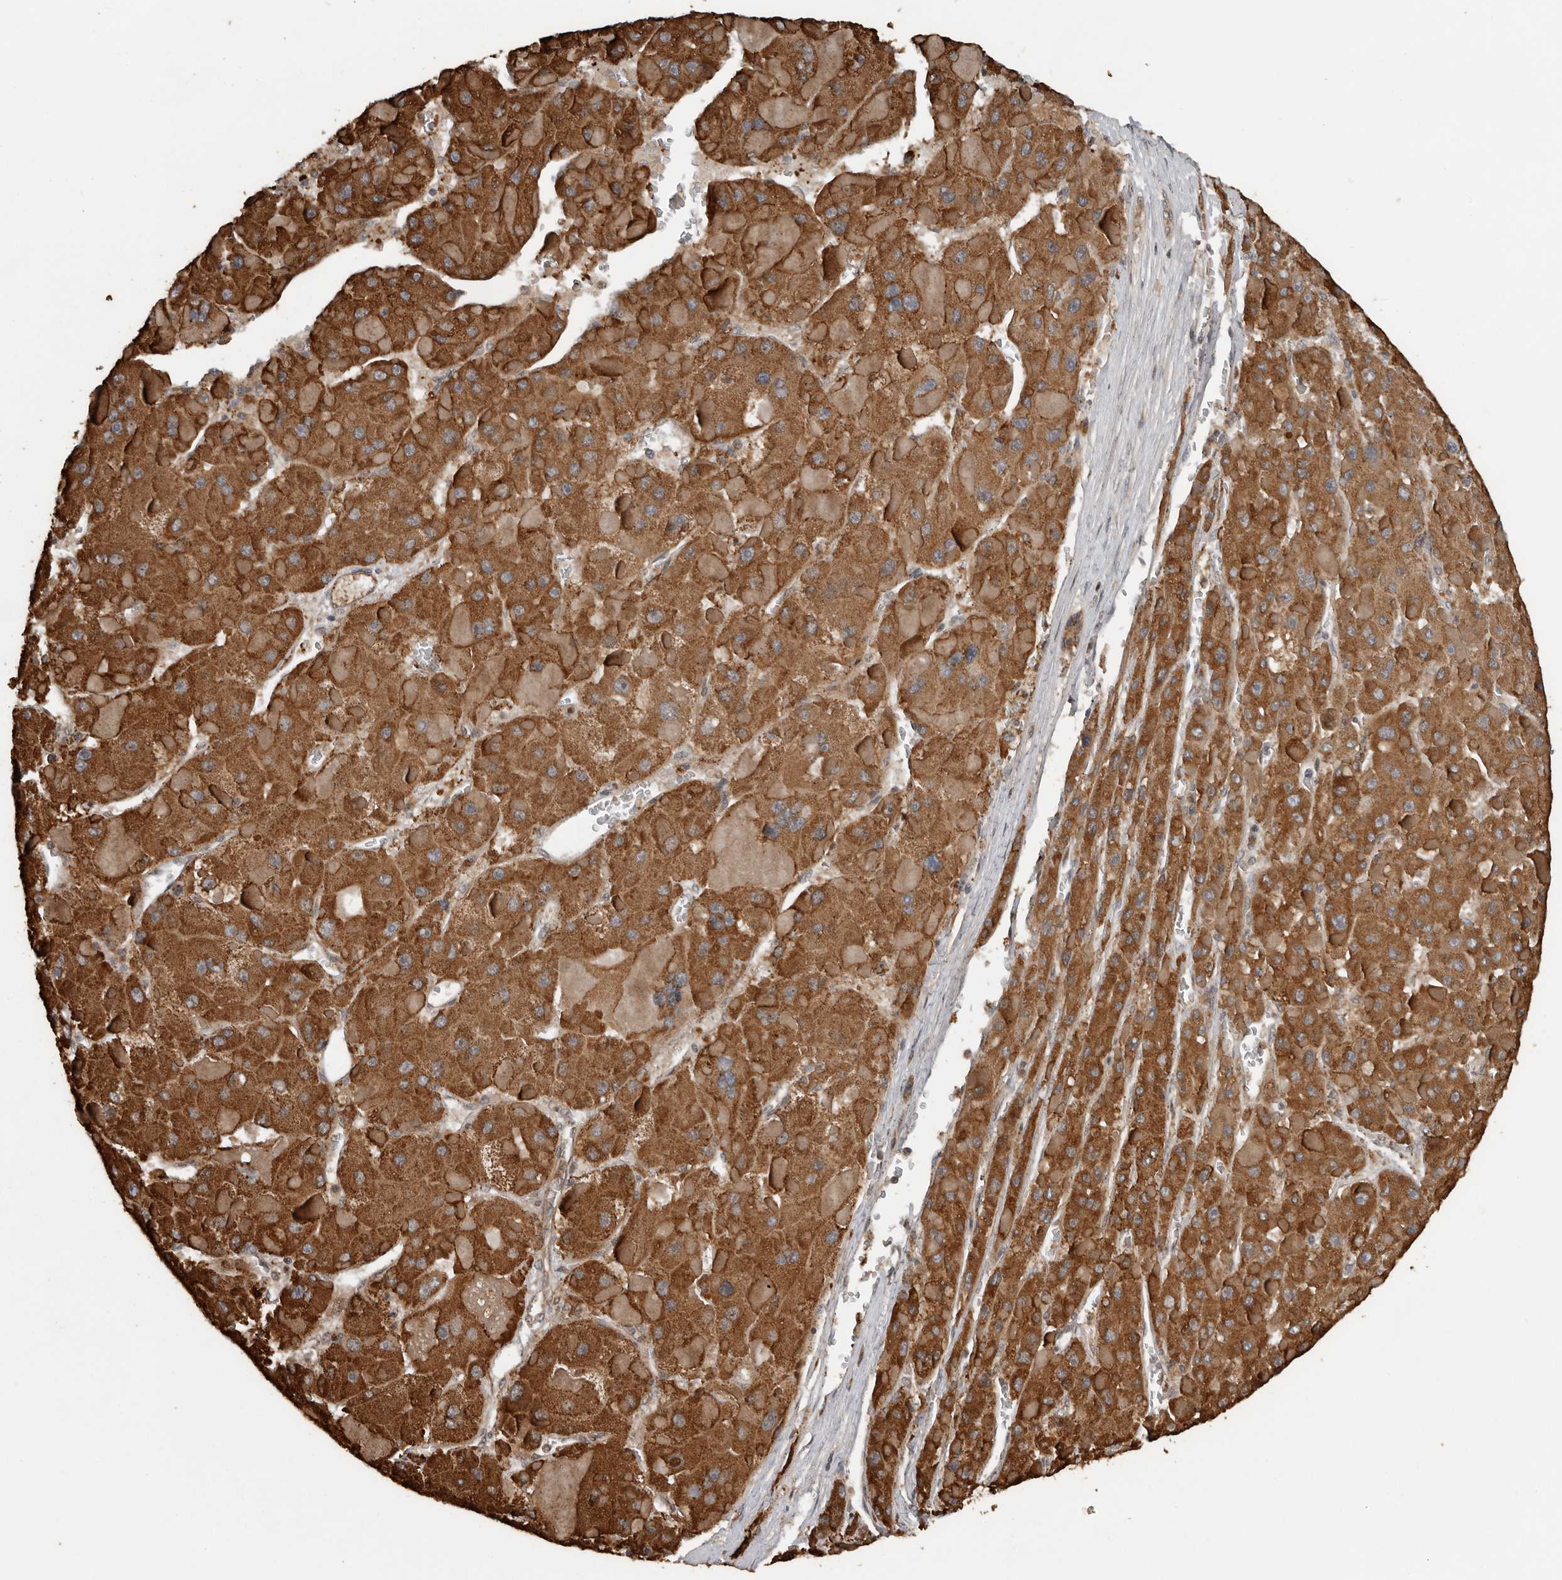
{"staining": {"intensity": "strong", "quantity": ">75%", "location": "cytoplasmic/membranous"}, "tissue": "liver cancer", "cell_type": "Tumor cells", "image_type": "cancer", "snomed": [{"axis": "morphology", "description": "Carcinoma, Hepatocellular, NOS"}, {"axis": "topography", "description": "Liver"}], "caption": "Protein positivity by IHC displays strong cytoplasmic/membranous expression in approximately >75% of tumor cells in liver cancer. The staining was performed using DAB (3,3'-diaminobenzidine), with brown indicating positive protein expression. Nuclei are stained blue with hematoxylin.", "gene": "CEP350", "patient": {"sex": "female", "age": 73}}